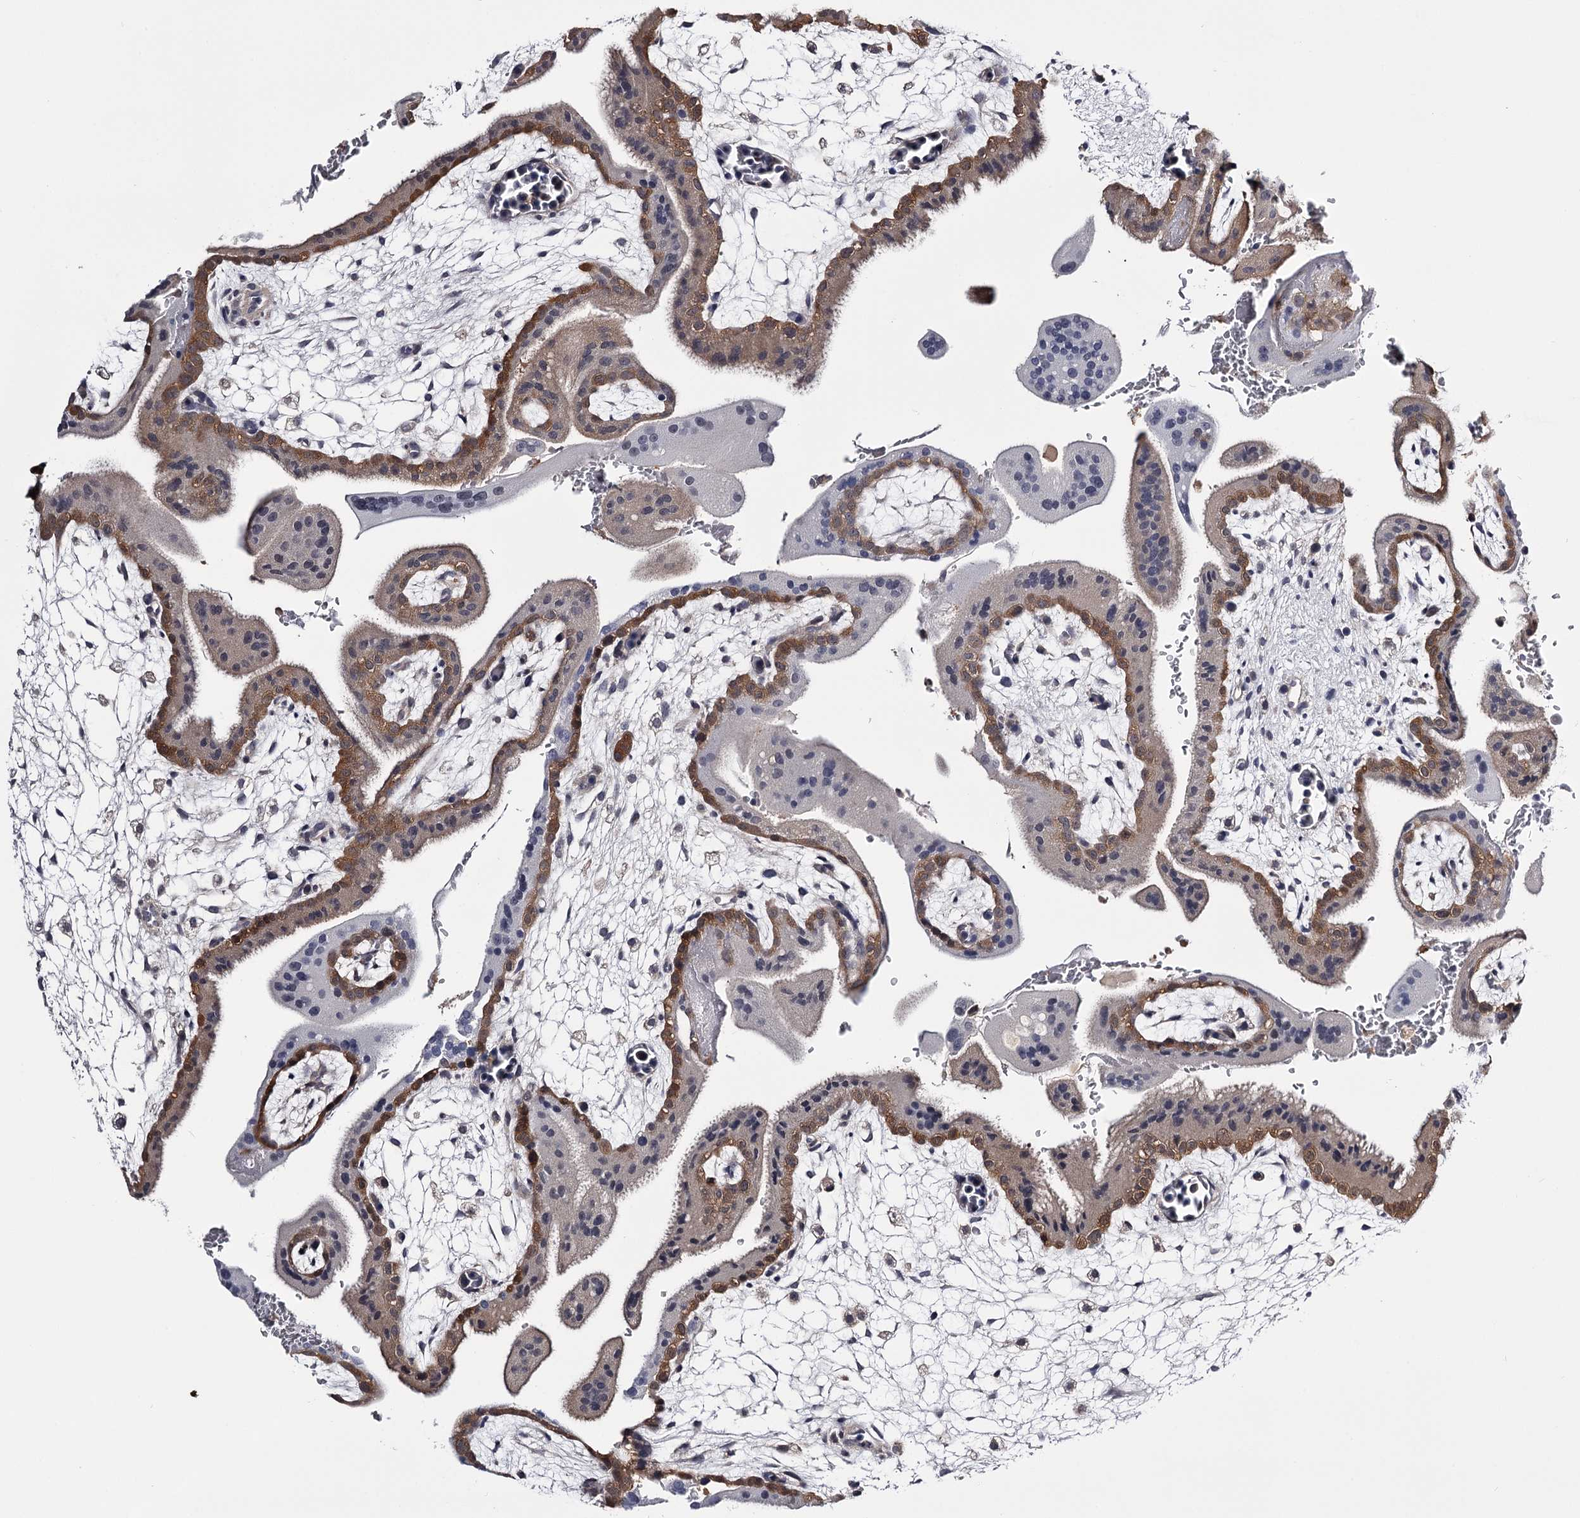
{"staining": {"intensity": "negative", "quantity": "none", "location": "none"}, "tissue": "placenta", "cell_type": "Decidual cells", "image_type": "normal", "snomed": [{"axis": "morphology", "description": "Normal tissue, NOS"}, {"axis": "topography", "description": "Placenta"}], "caption": "The photomicrograph displays no staining of decidual cells in unremarkable placenta.", "gene": "GSTO1", "patient": {"sex": "female", "age": 35}}